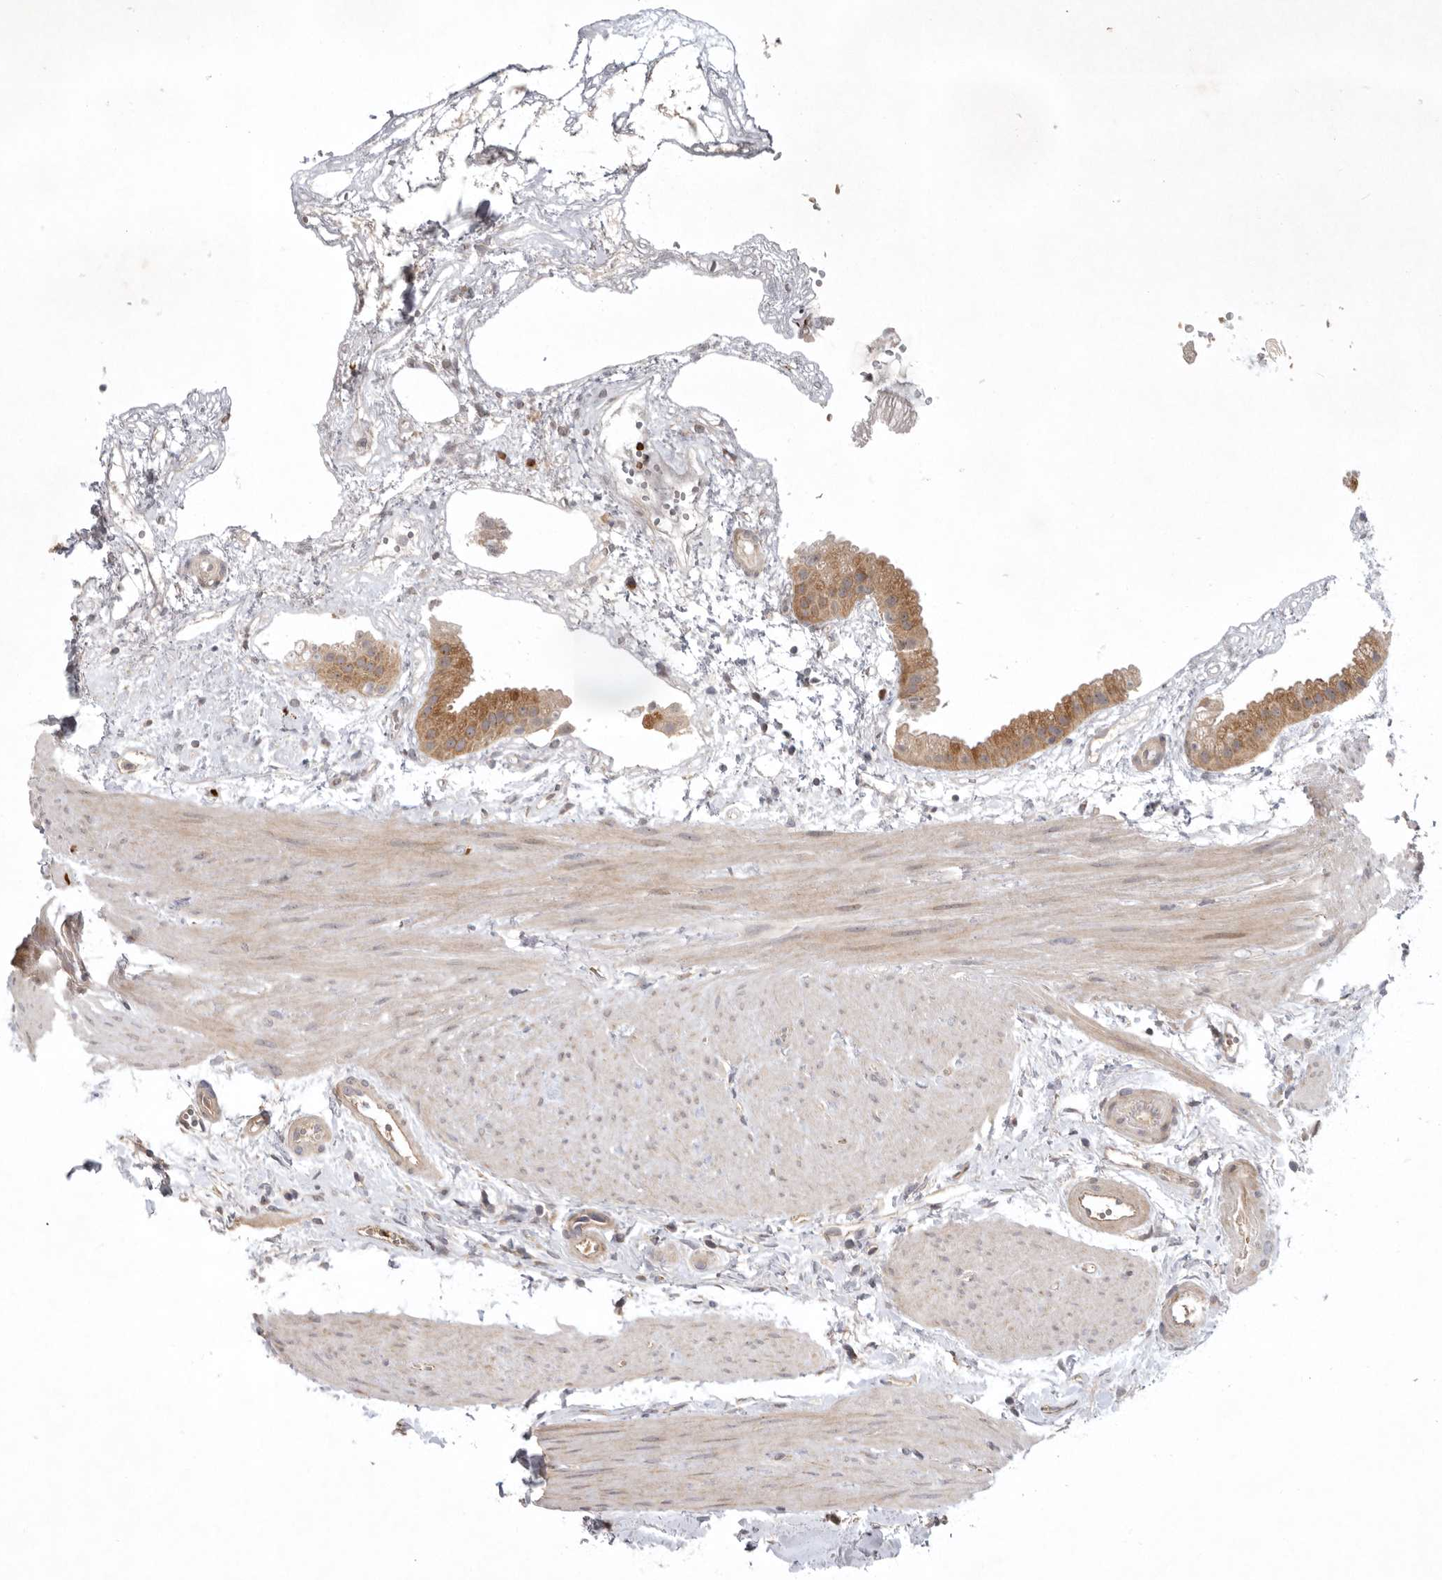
{"staining": {"intensity": "moderate", "quantity": ">75%", "location": "cytoplasmic/membranous"}, "tissue": "gallbladder", "cell_type": "Glandular cells", "image_type": "normal", "snomed": [{"axis": "morphology", "description": "Normal tissue, NOS"}, {"axis": "topography", "description": "Gallbladder"}], "caption": "DAB immunohistochemical staining of benign gallbladder displays moderate cytoplasmic/membranous protein expression in about >75% of glandular cells. The protein is stained brown, and the nuclei are stained in blue (DAB (3,3'-diaminobenzidine) IHC with brightfield microscopy, high magnification).", "gene": "KIF2B", "patient": {"sex": "female", "age": 64}}